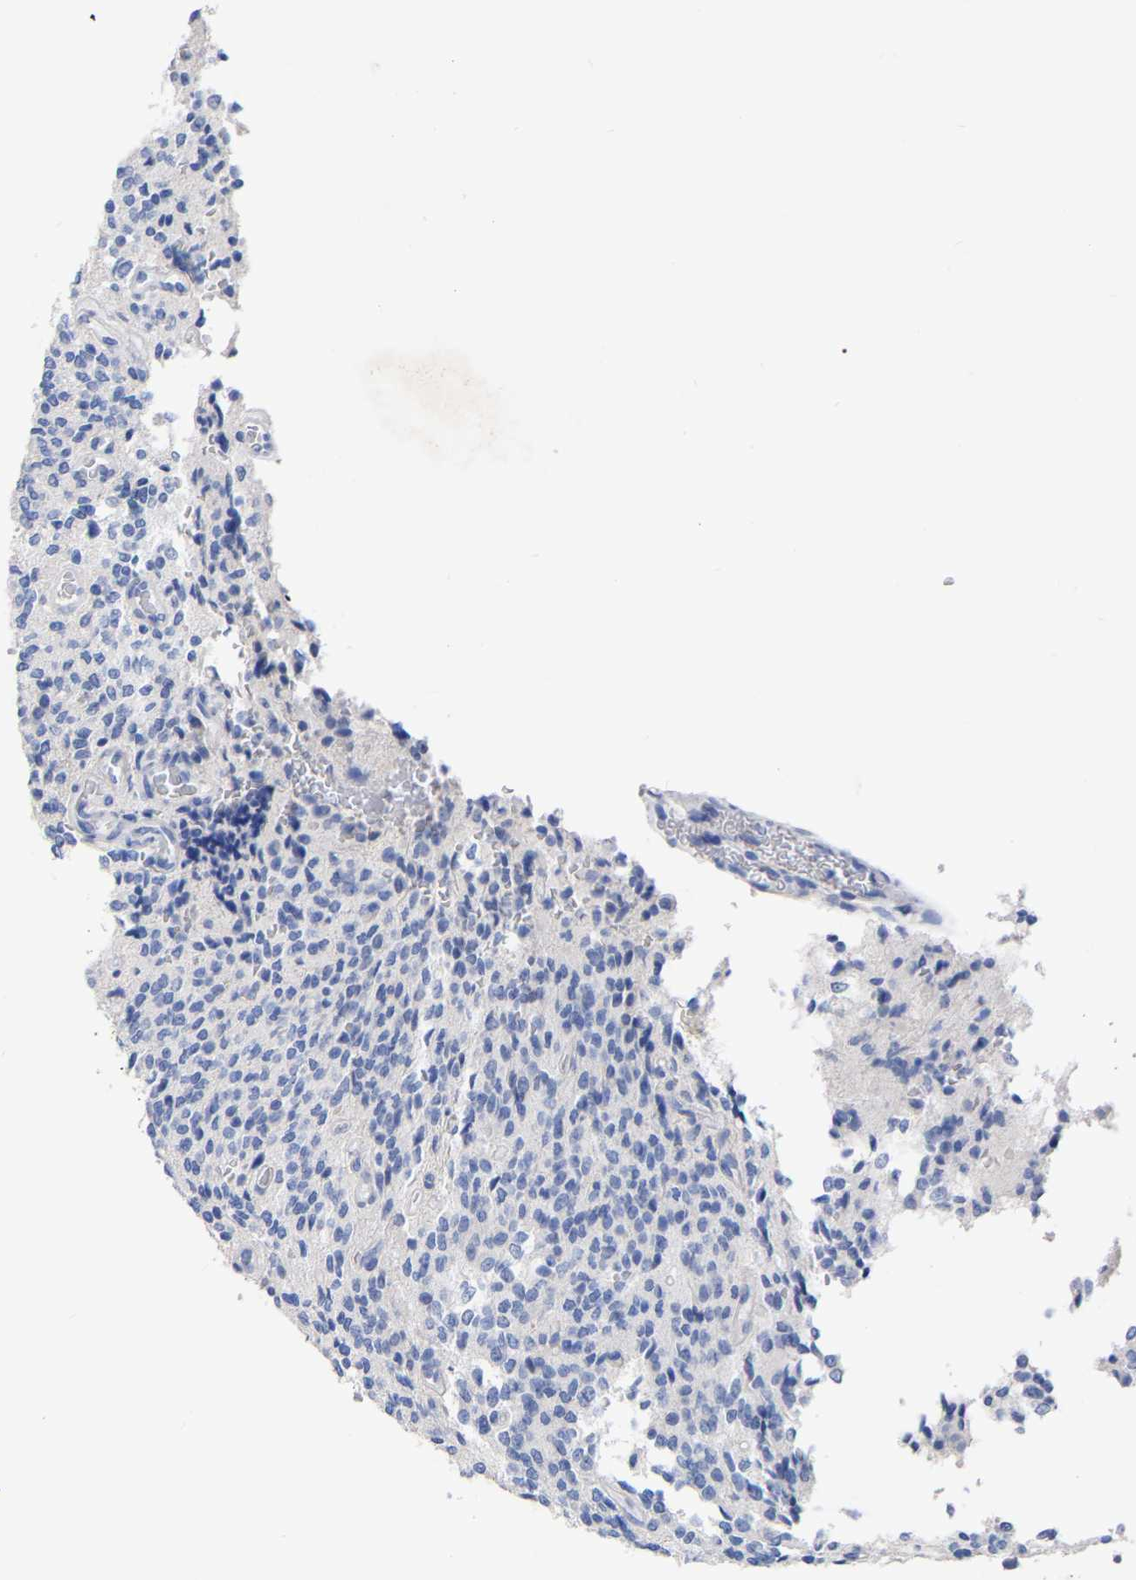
{"staining": {"intensity": "negative", "quantity": "none", "location": "none"}, "tissue": "glioma", "cell_type": "Tumor cells", "image_type": "cancer", "snomed": [{"axis": "morphology", "description": "Glioma, malignant, High grade"}, {"axis": "topography", "description": "Brain"}], "caption": "Image shows no protein staining in tumor cells of glioma tissue.", "gene": "ANXA13", "patient": {"sex": "male", "age": 34}}